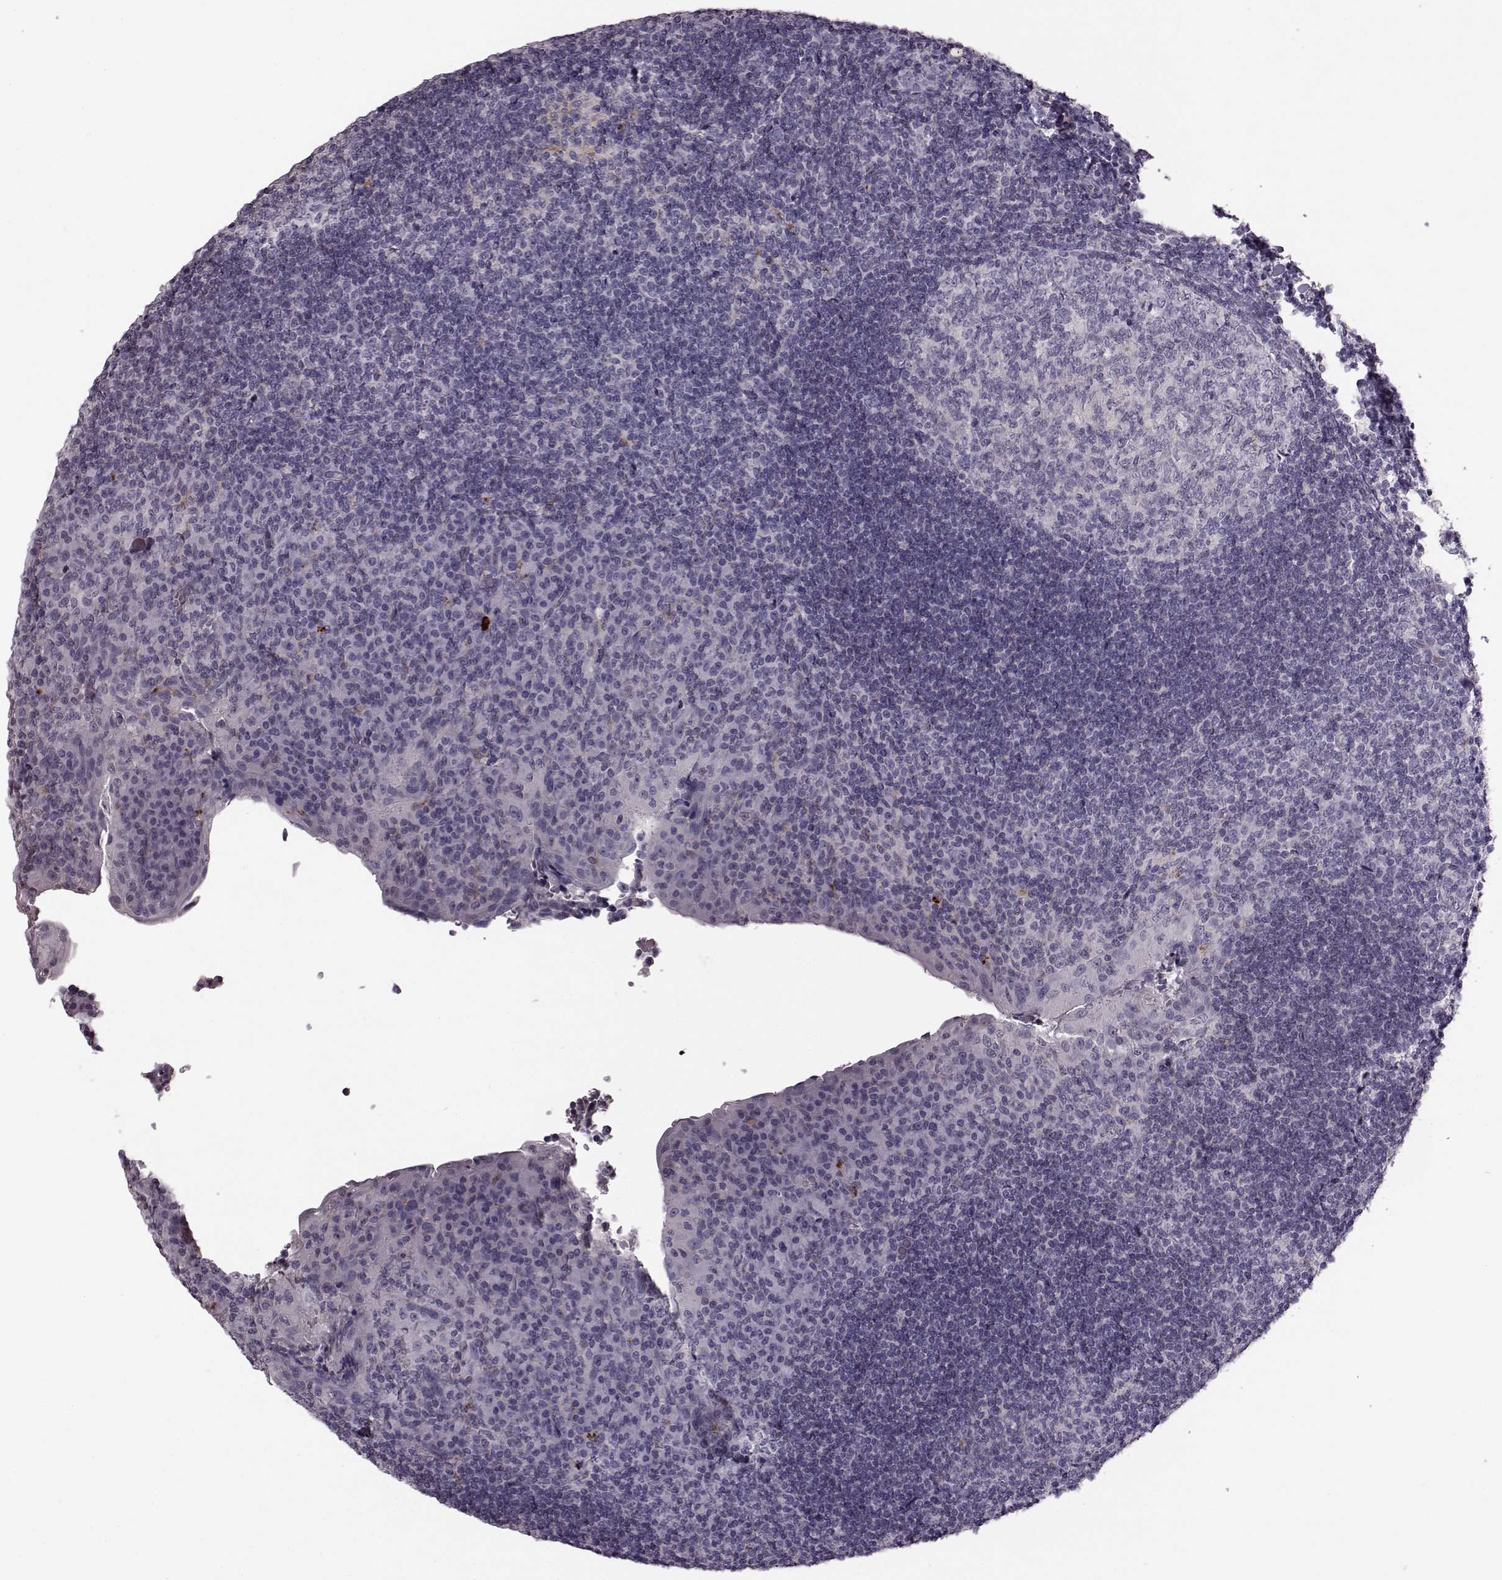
{"staining": {"intensity": "negative", "quantity": "none", "location": "none"}, "tissue": "tonsil", "cell_type": "Germinal center cells", "image_type": "normal", "snomed": [{"axis": "morphology", "description": "Normal tissue, NOS"}, {"axis": "topography", "description": "Tonsil"}], "caption": "A high-resolution photomicrograph shows IHC staining of unremarkable tonsil, which exhibits no significant positivity in germinal center cells.", "gene": "SNTG1", "patient": {"sex": "male", "age": 17}}